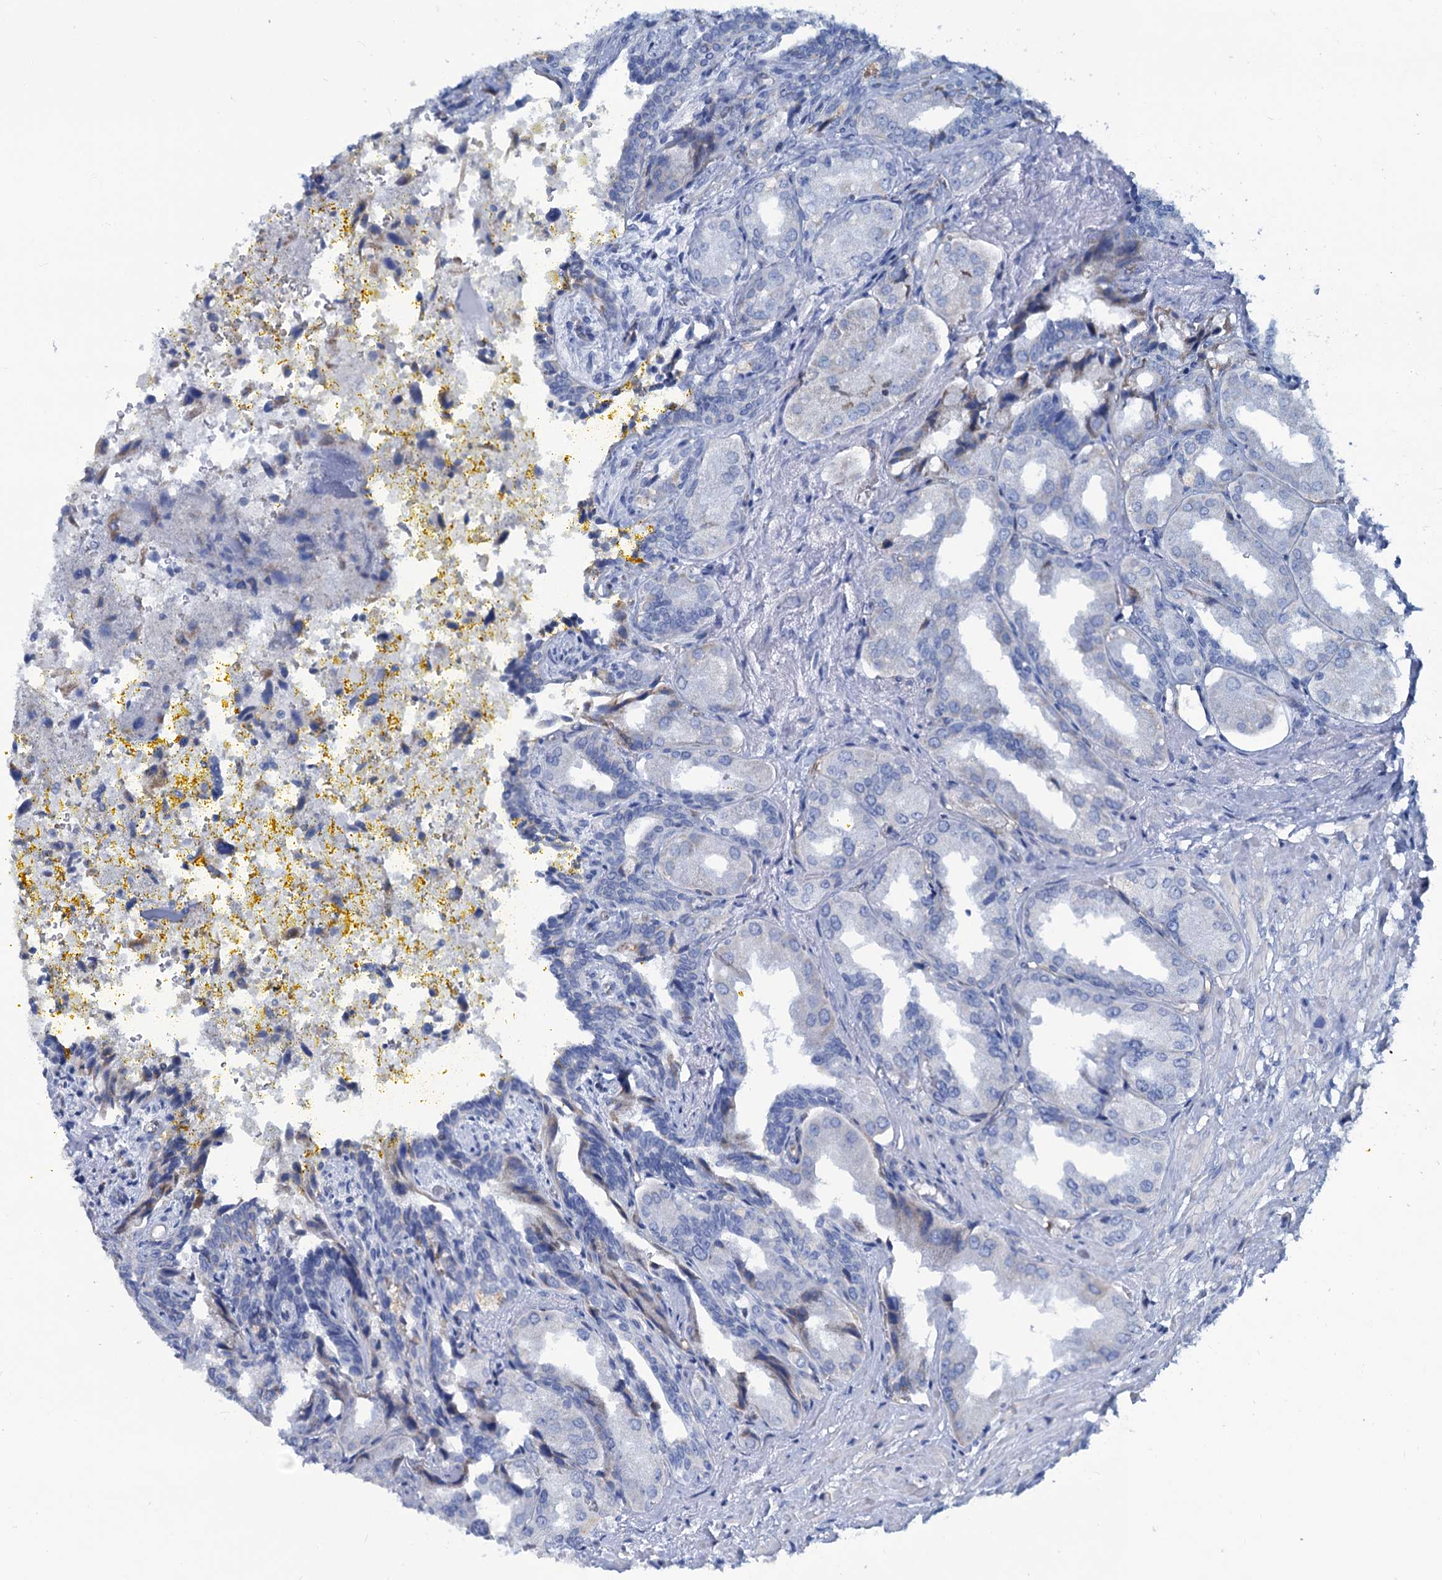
{"staining": {"intensity": "weak", "quantity": "<25%", "location": "cytoplasmic/membranous"}, "tissue": "seminal vesicle", "cell_type": "Glandular cells", "image_type": "normal", "snomed": [{"axis": "morphology", "description": "Normal tissue, NOS"}, {"axis": "topography", "description": "Seminal veicle"}], "caption": "An IHC micrograph of unremarkable seminal vesicle is shown. There is no staining in glandular cells of seminal vesicle. (Brightfield microscopy of DAB (3,3'-diaminobenzidine) immunohistochemistry at high magnification).", "gene": "SLC1A3", "patient": {"sex": "male", "age": 63}}